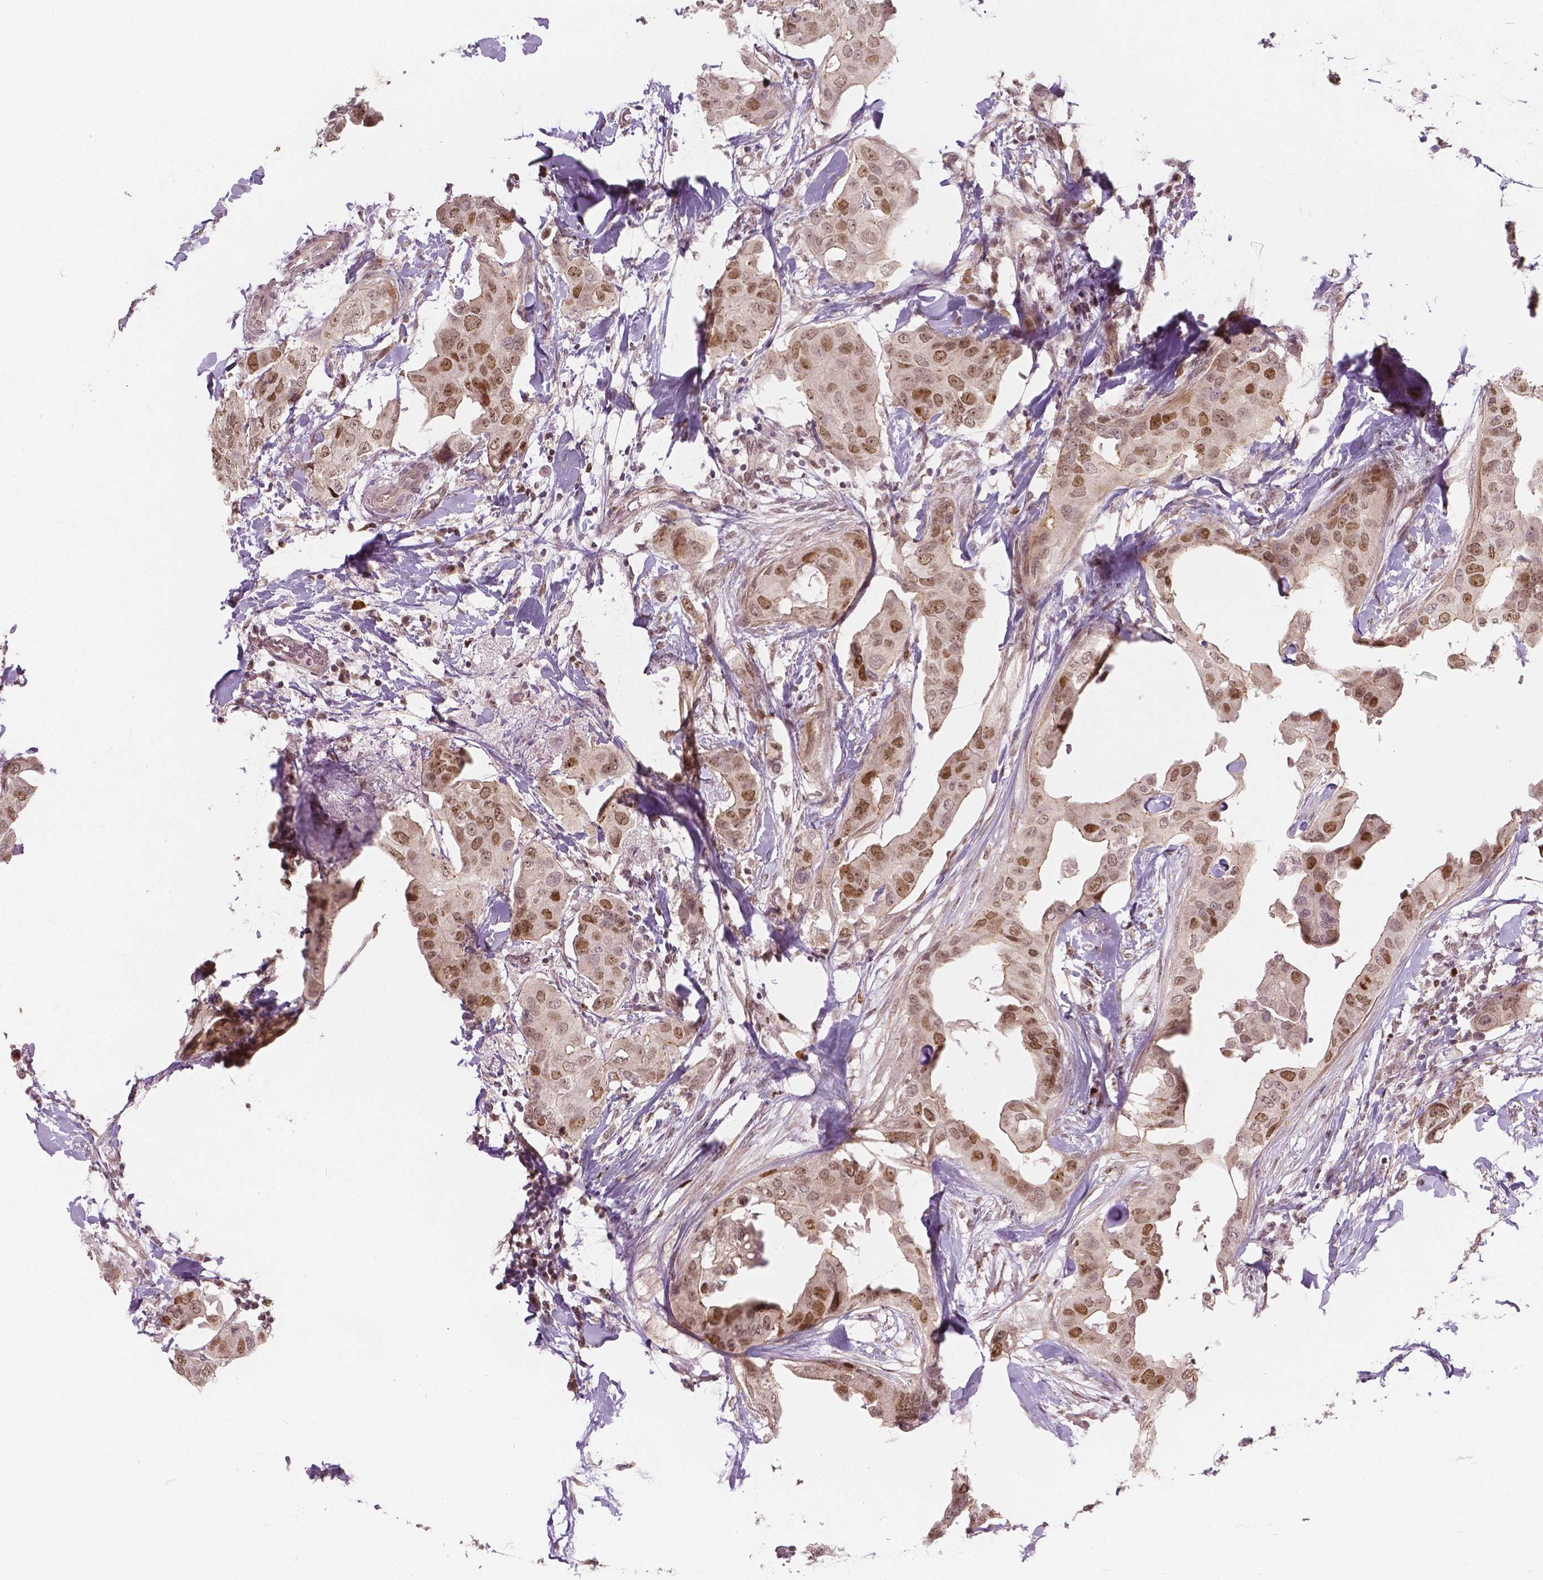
{"staining": {"intensity": "moderate", "quantity": ">75%", "location": "nuclear"}, "tissue": "breast cancer", "cell_type": "Tumor cells", "image_type": "cancer", "snomed": [{"axis": "morphology", "description": "Normal tissue, NOS"}, {"axis": "morphology", "description": "Duct carcinoma"}, {"axis": "topography", "description": "Breast"}], "caption": "About >75% of tumor cells in human intraductal carcinoma (breast) display moderate nuclear protein staining as visualized by brown immunohistochemical staining.", "gene": "NSD2", "patient": {"sex": "female", "age": 40}}